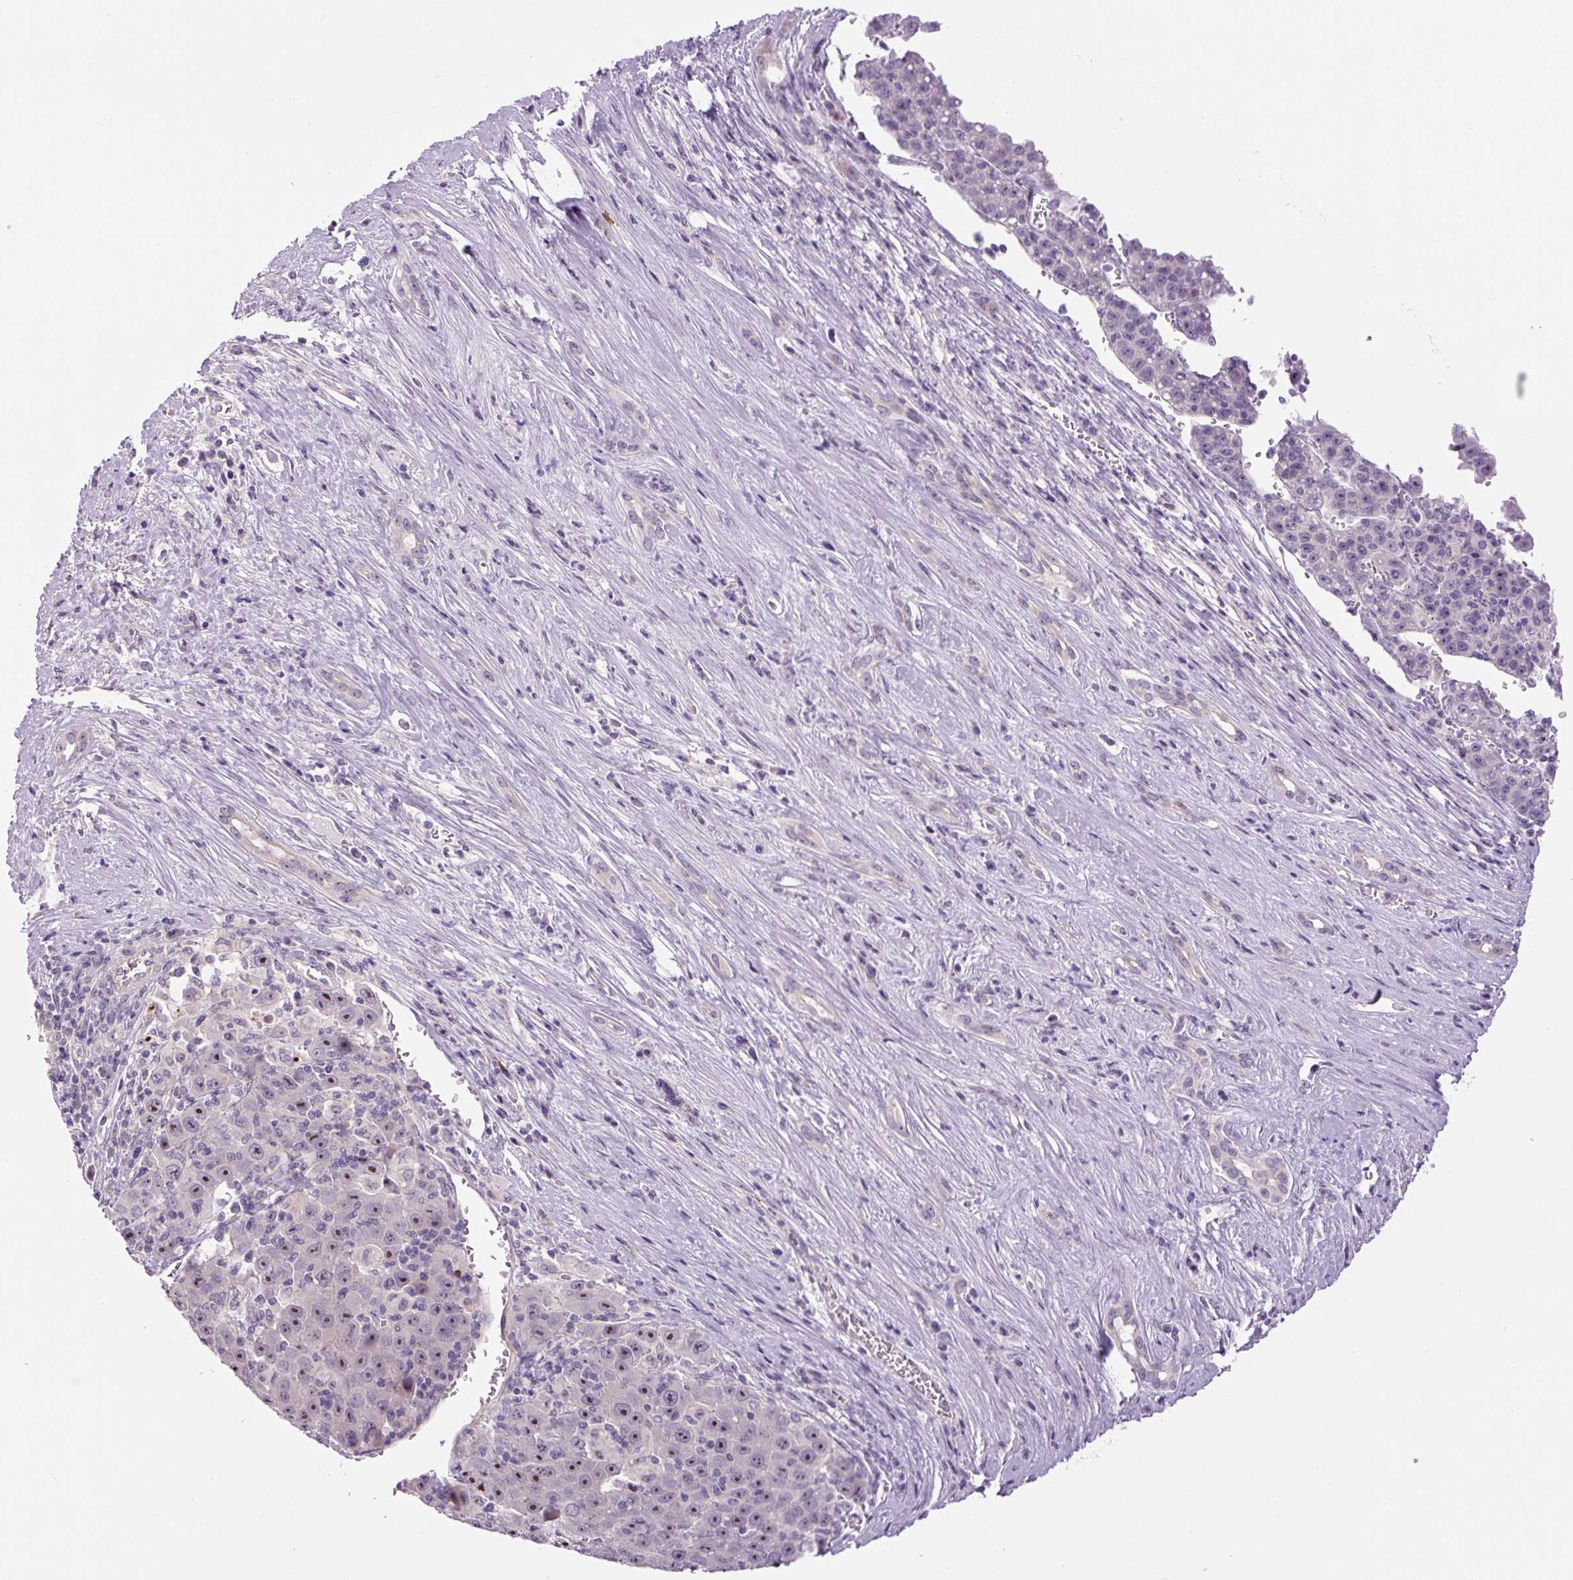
{"staining": {"intensity": "moderate", "quantity": "<25%", "location": "nuclear"}, "tissue": "liver cancer", "cell_type": "Tumor cells", "image_type": "cancer", "snomed": [{"axis": "morphology", "description": "Carcinoma, Hepatocellular, NOS"}, {"axis": "topography", "description": "Liver"}], "caption": "Protein expression analysis of hepatocellular carcinoma (liver) shows moderate nuclear positivity in approximately <25% of tumor cells.", "gene": "TMEM151B", "patient": {"sex": "female", "age": 53}}